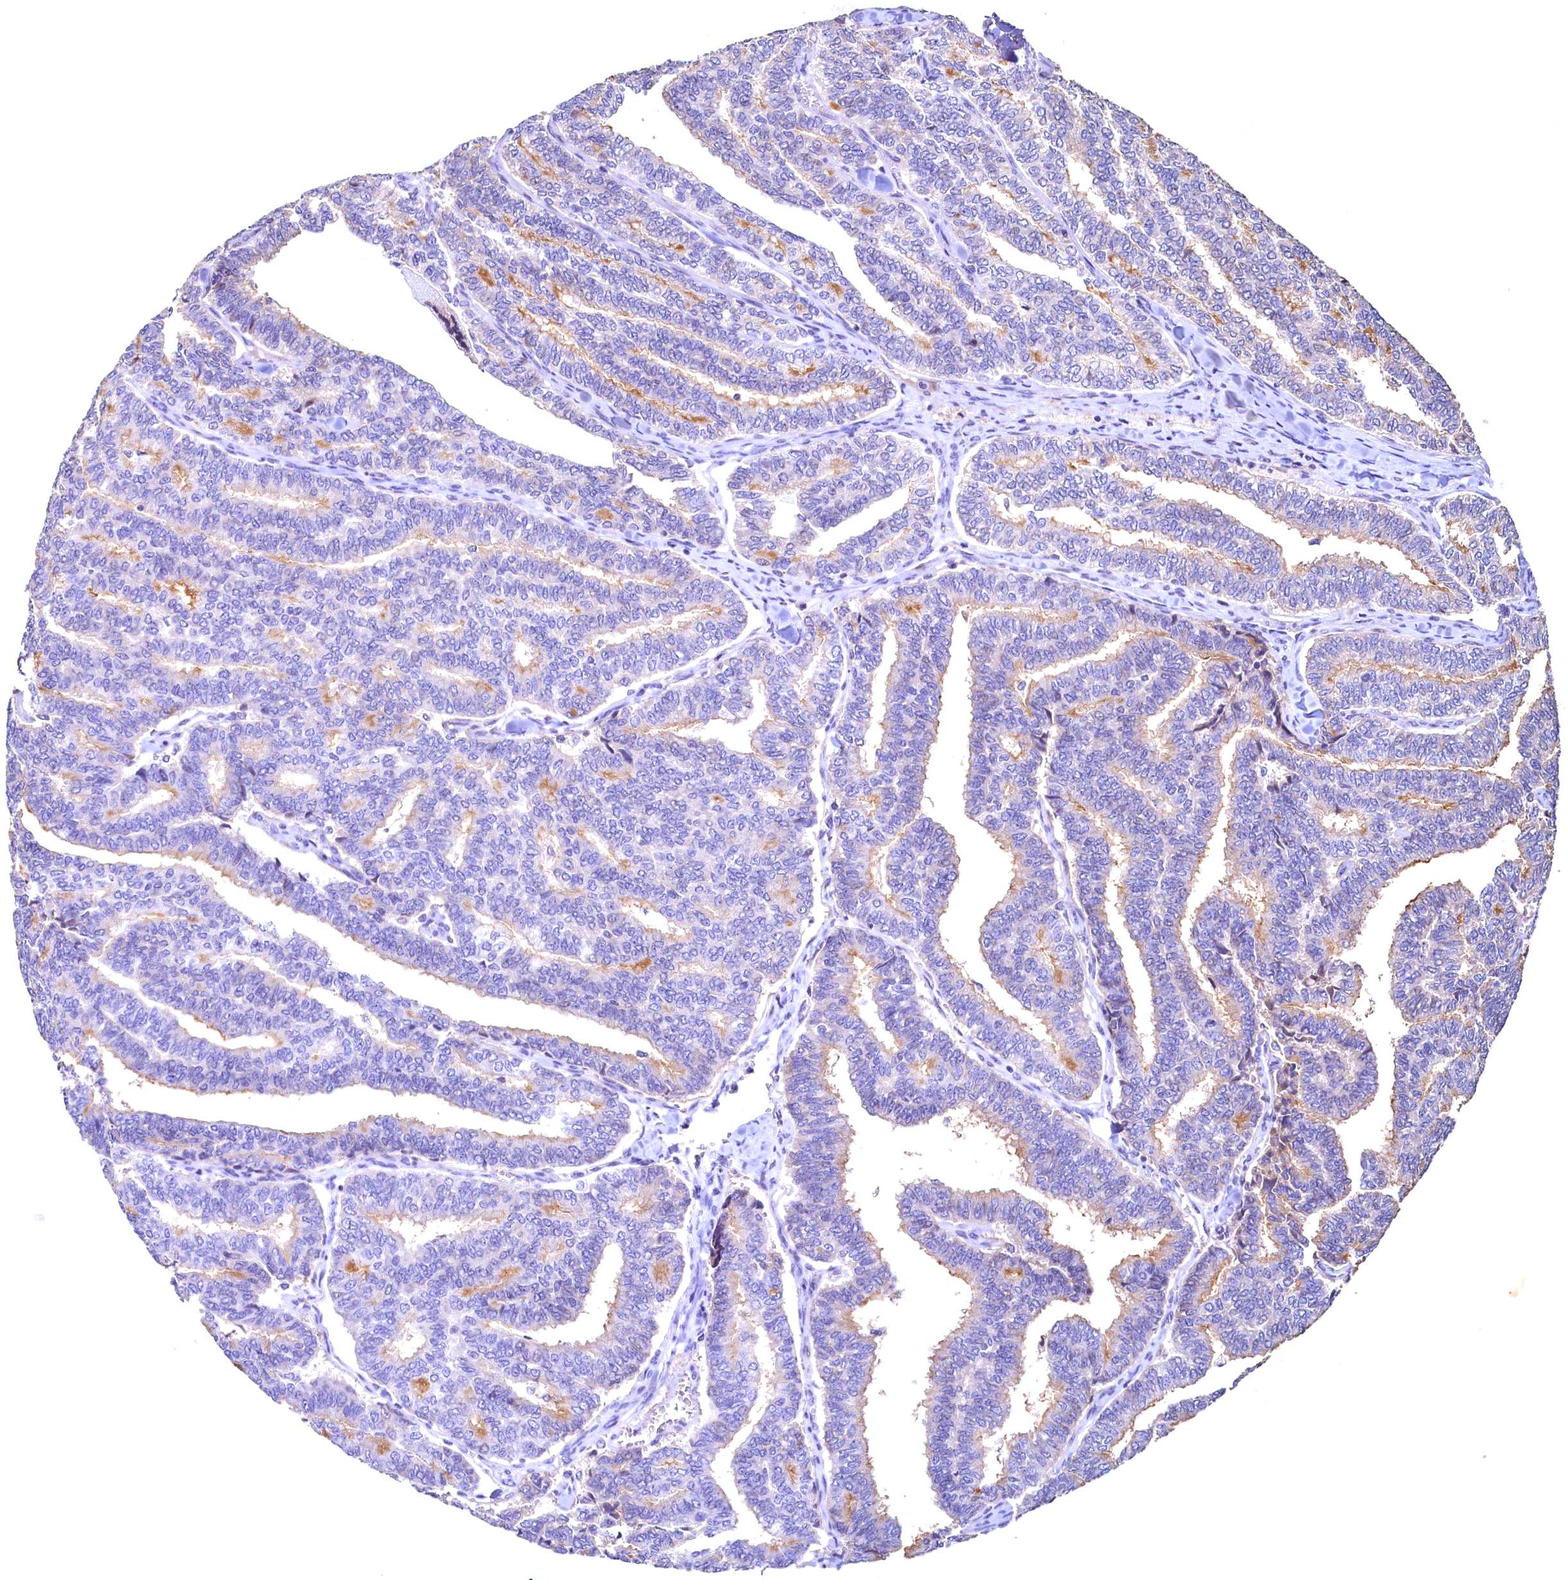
{"staining": {"intensity": "negative", "quantity": "none", "location": "none"}, "tissue": "thyroid cancer", "cell_type": "Tumor cells", "image_type": "cancer", "snomed": [{"axis": "morphology", "description": "Papillary adenocarcinoma, NOS"}, {"axis": "topography", "description": "Thyroid gland"}], "caption": "Tumor cells show no significant staining in thyroid cancer.", "gene": "LATS2", "patient": {"sex": "female", "age": 35}}